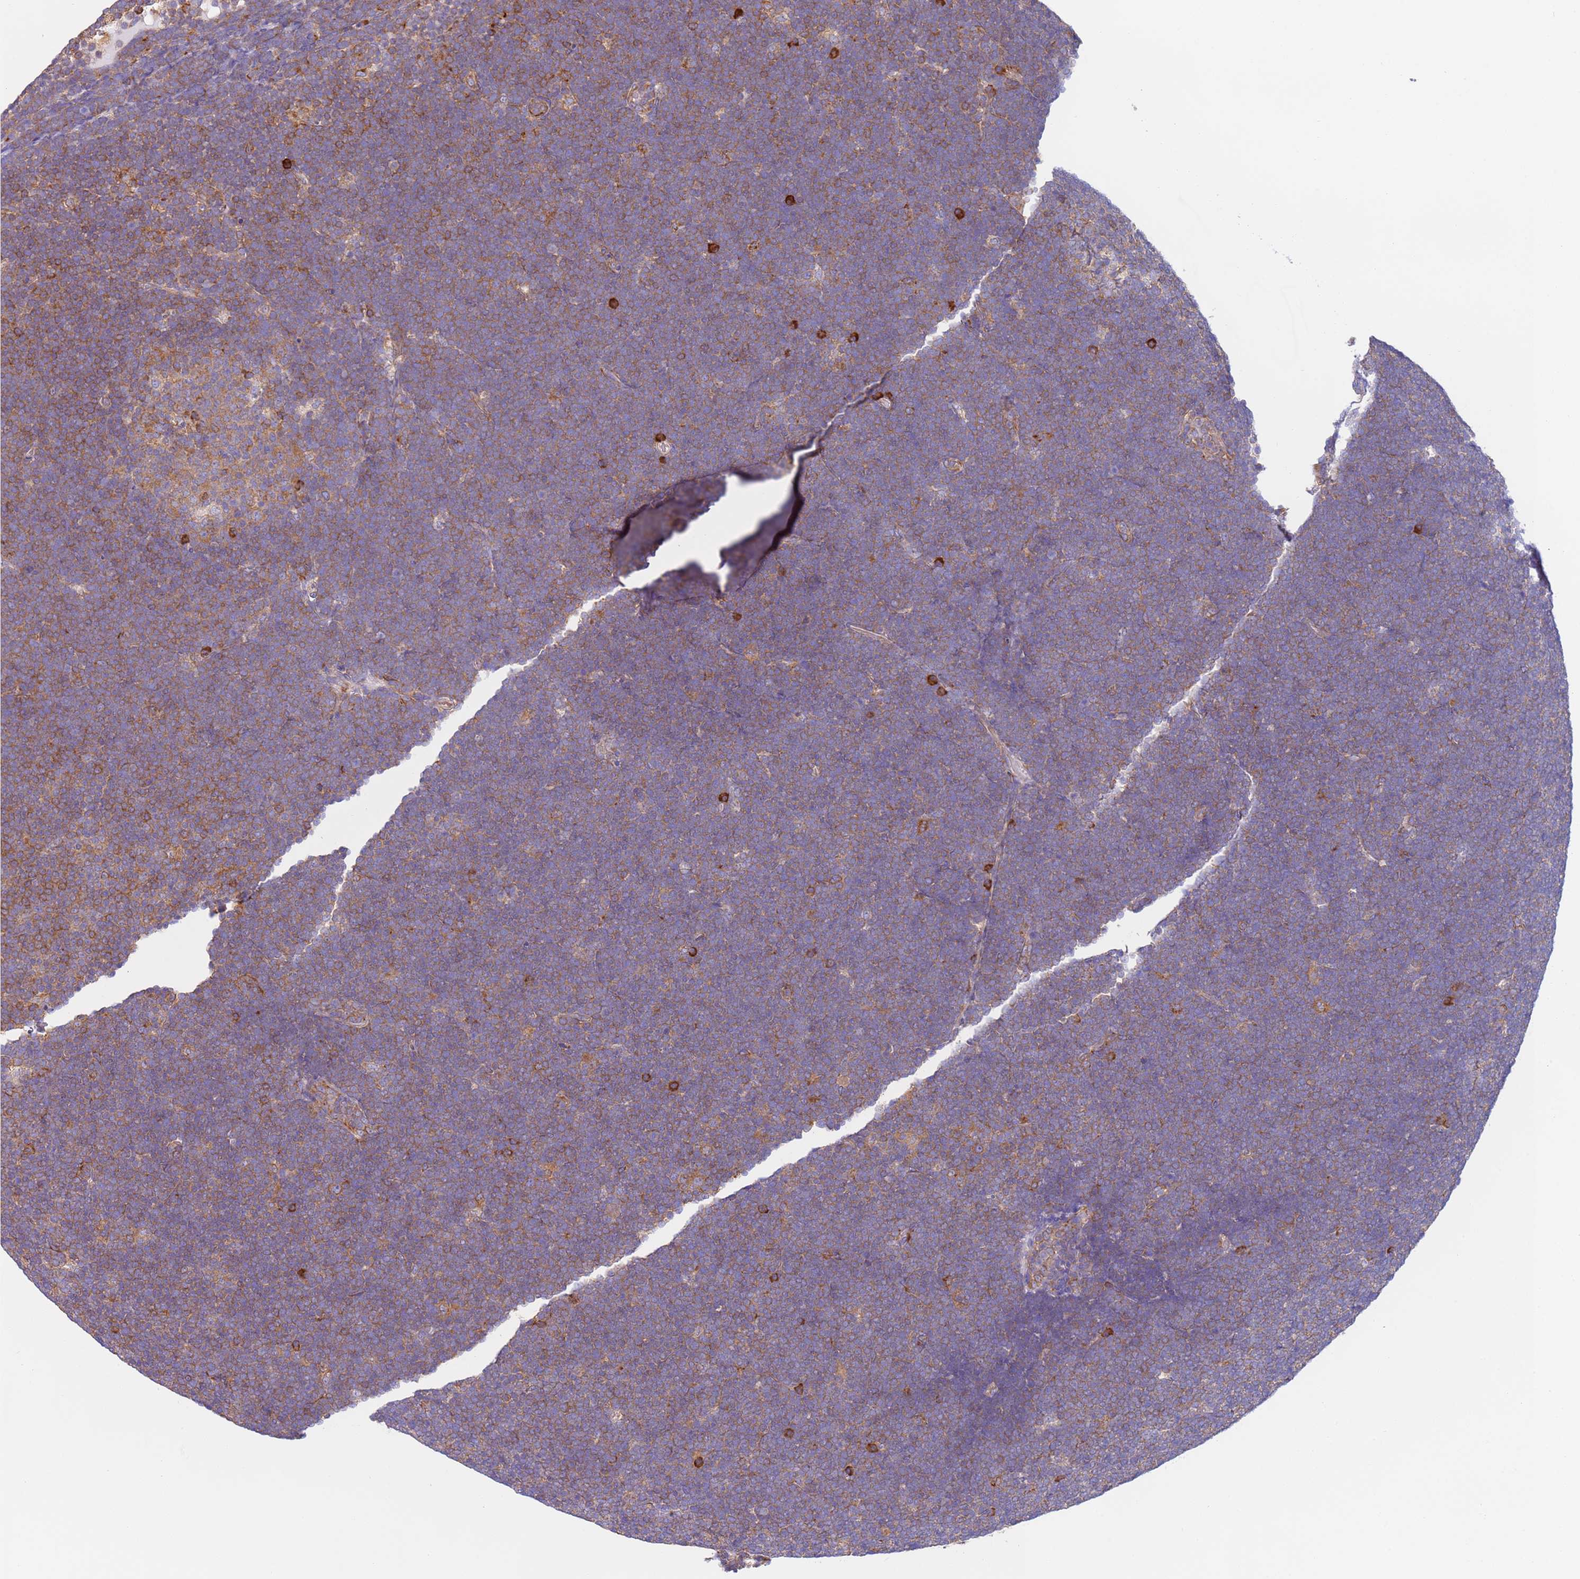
{"staining": {"intensity": "weak", "quantity": "25%-75%", "location": "cytoplasmic/membranous"}, "tissue": "lymphoma", "cell_type": "Tumor cells", "image_type": "cancer", "snomed": [{"axis": "morphology", "description": "Malignant lymphoma, non-Hodgkin's type, High grade"}, {"axis": "topography", "description": "Lymph node"}], "caption": "Immunohistochemistry (IHC) staining of lymphoma, which shows low levels of weak cytoplasmic/membranous positivity in approximately 25%-75% of tumor cells indicating weak cytoplasmic/membranous protein expression. The staining was performed using DAB (3,3'-diaminobenzidine) (brown) for protein detection and nuclei were counterstained in hematoxylin (blue).", "gene": "VARS1", "patient": {"sex": "male", "age": 13}}